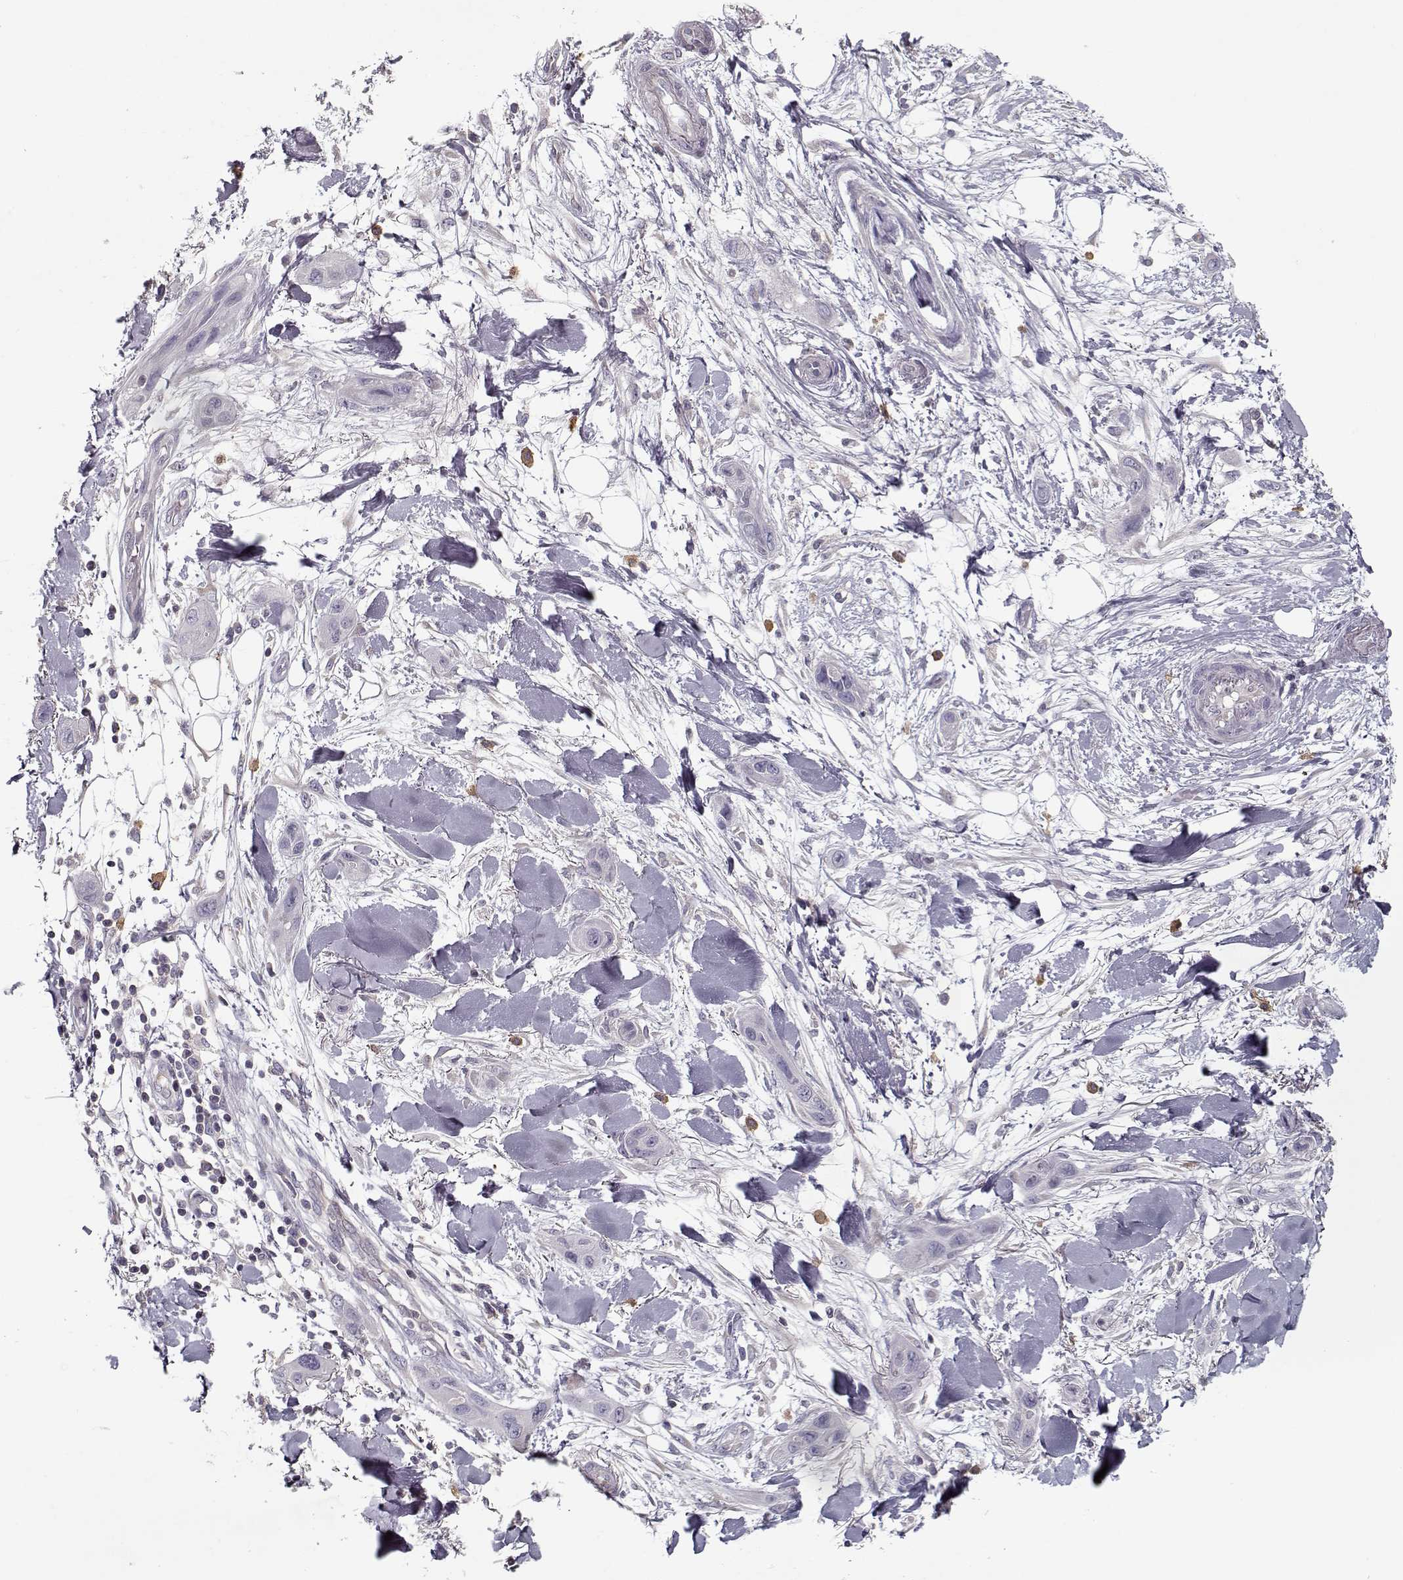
{"staining": {"intensity": "negative", "quantity": "none", "location": "none"}, "tissue": "skin cancer", "cell_type": "Tumor cells", "image_type": "cancer", "snomed": [{"axis": "morphology", "description": "Squamous cell carcinoma, NOS"}, {"axis": "topography", "description": "Skin"}], "caption": "Immunohistochemistry image of squamous cell carcinoma (skin) stained for a protein (brown), which shows no positivity in tumor cells. Nuclei are stained in blue.", "gene": "UNC13D", "patient": {"sex": "male", "age": 79}}